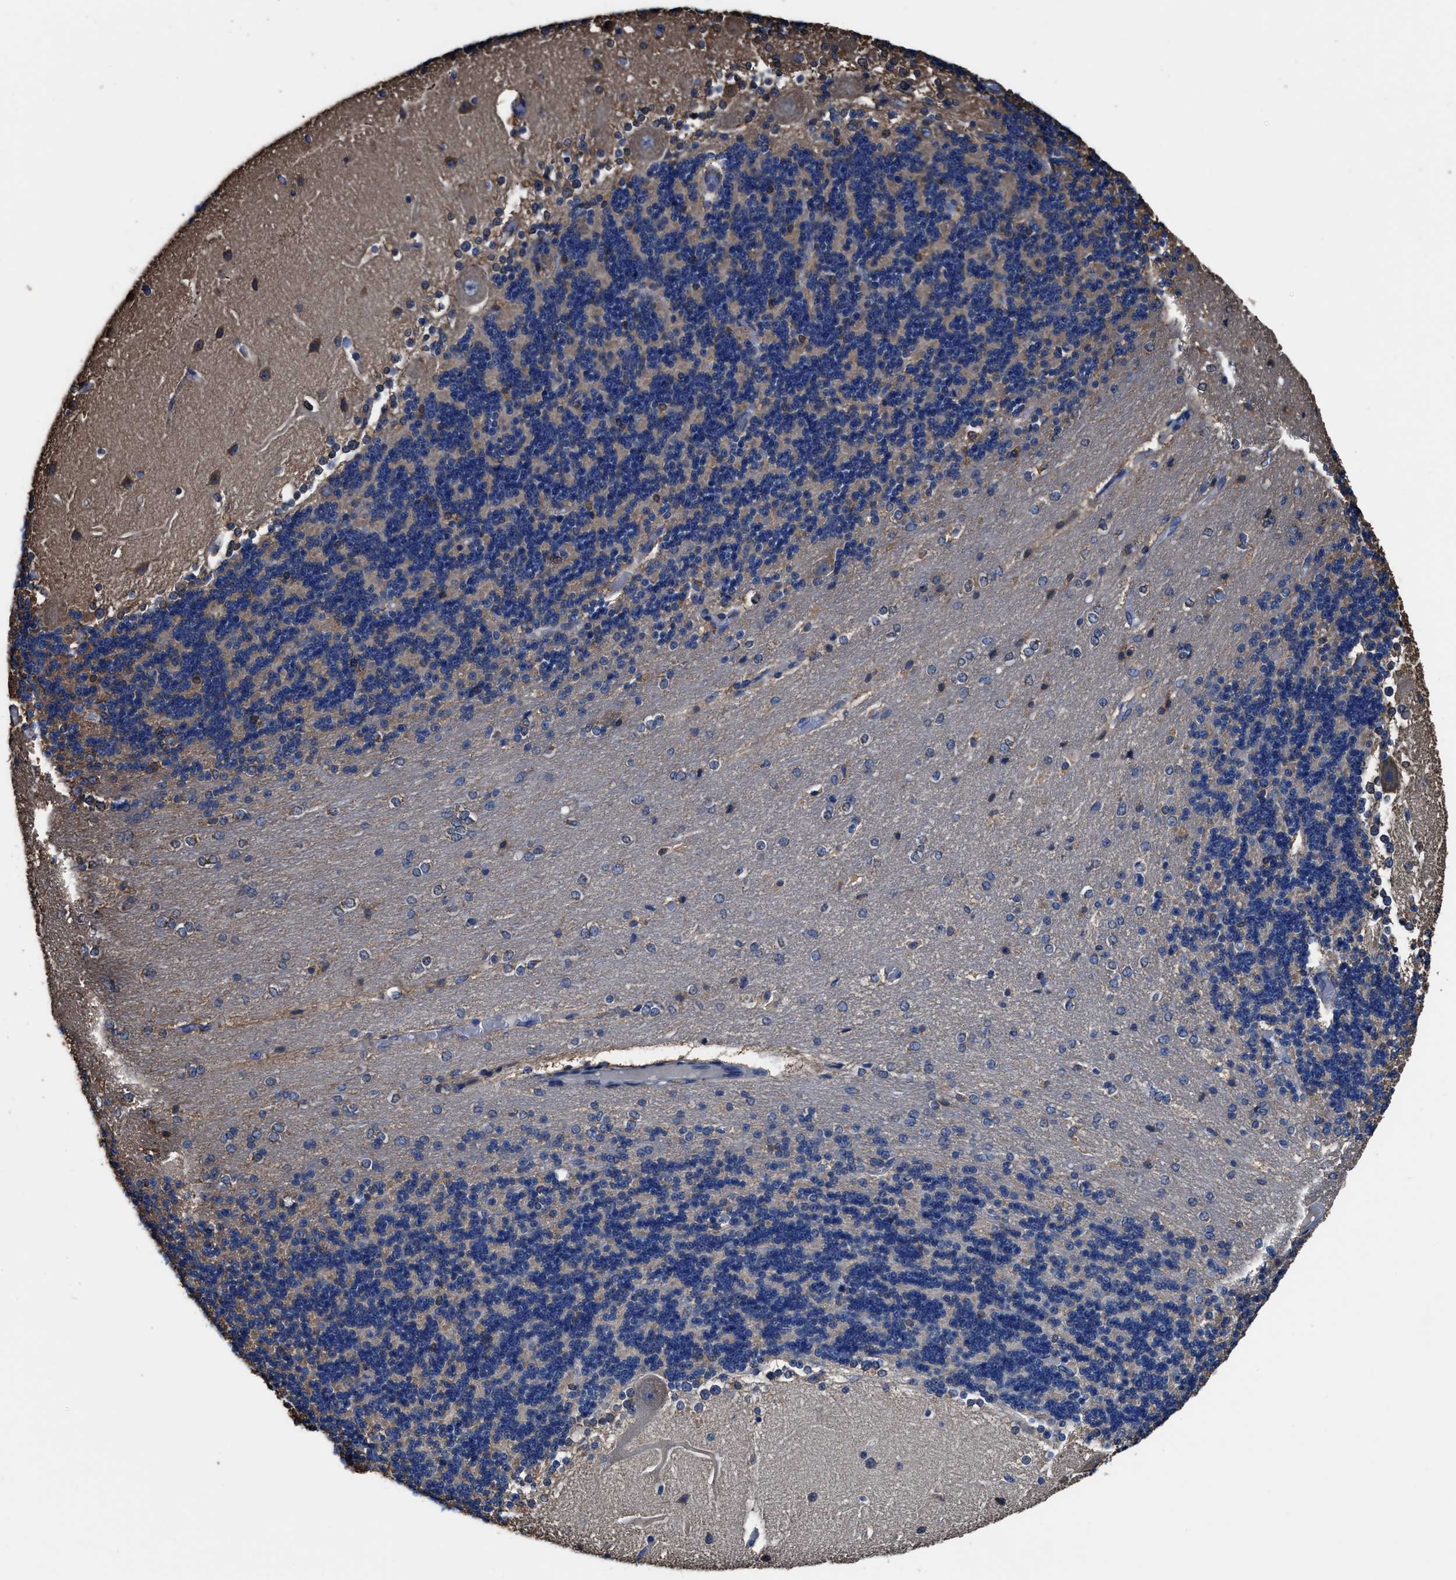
{"staining": {"intensity": "weak", "quantity": "25%-75%", "location": "cytoplasmic/membranous"}, "tissue": "cerebellum", "cell_type": "Cells in granular layer", "image_type": "normal", "snomed": [{"axis": "morphology", "description": "Normal tissue, NOS"}, {"axis": "topography", "description": "Cerebellum"}], "caption": "Immunohistochemical staining of unremarkable cerebellum displays weak cytoplasmic/membranous protein staining in approximately 25%-75% of cells in granular layer. The staining was performed using DAB (3,3'-diaminobenzidine) to visualize the protein expression in brown, while the nuclei were stained in blue with hematoxylin (Magnification: 20x).", "gene": "TMEM30A", "patient": {"sex": "female", "age": 54}}